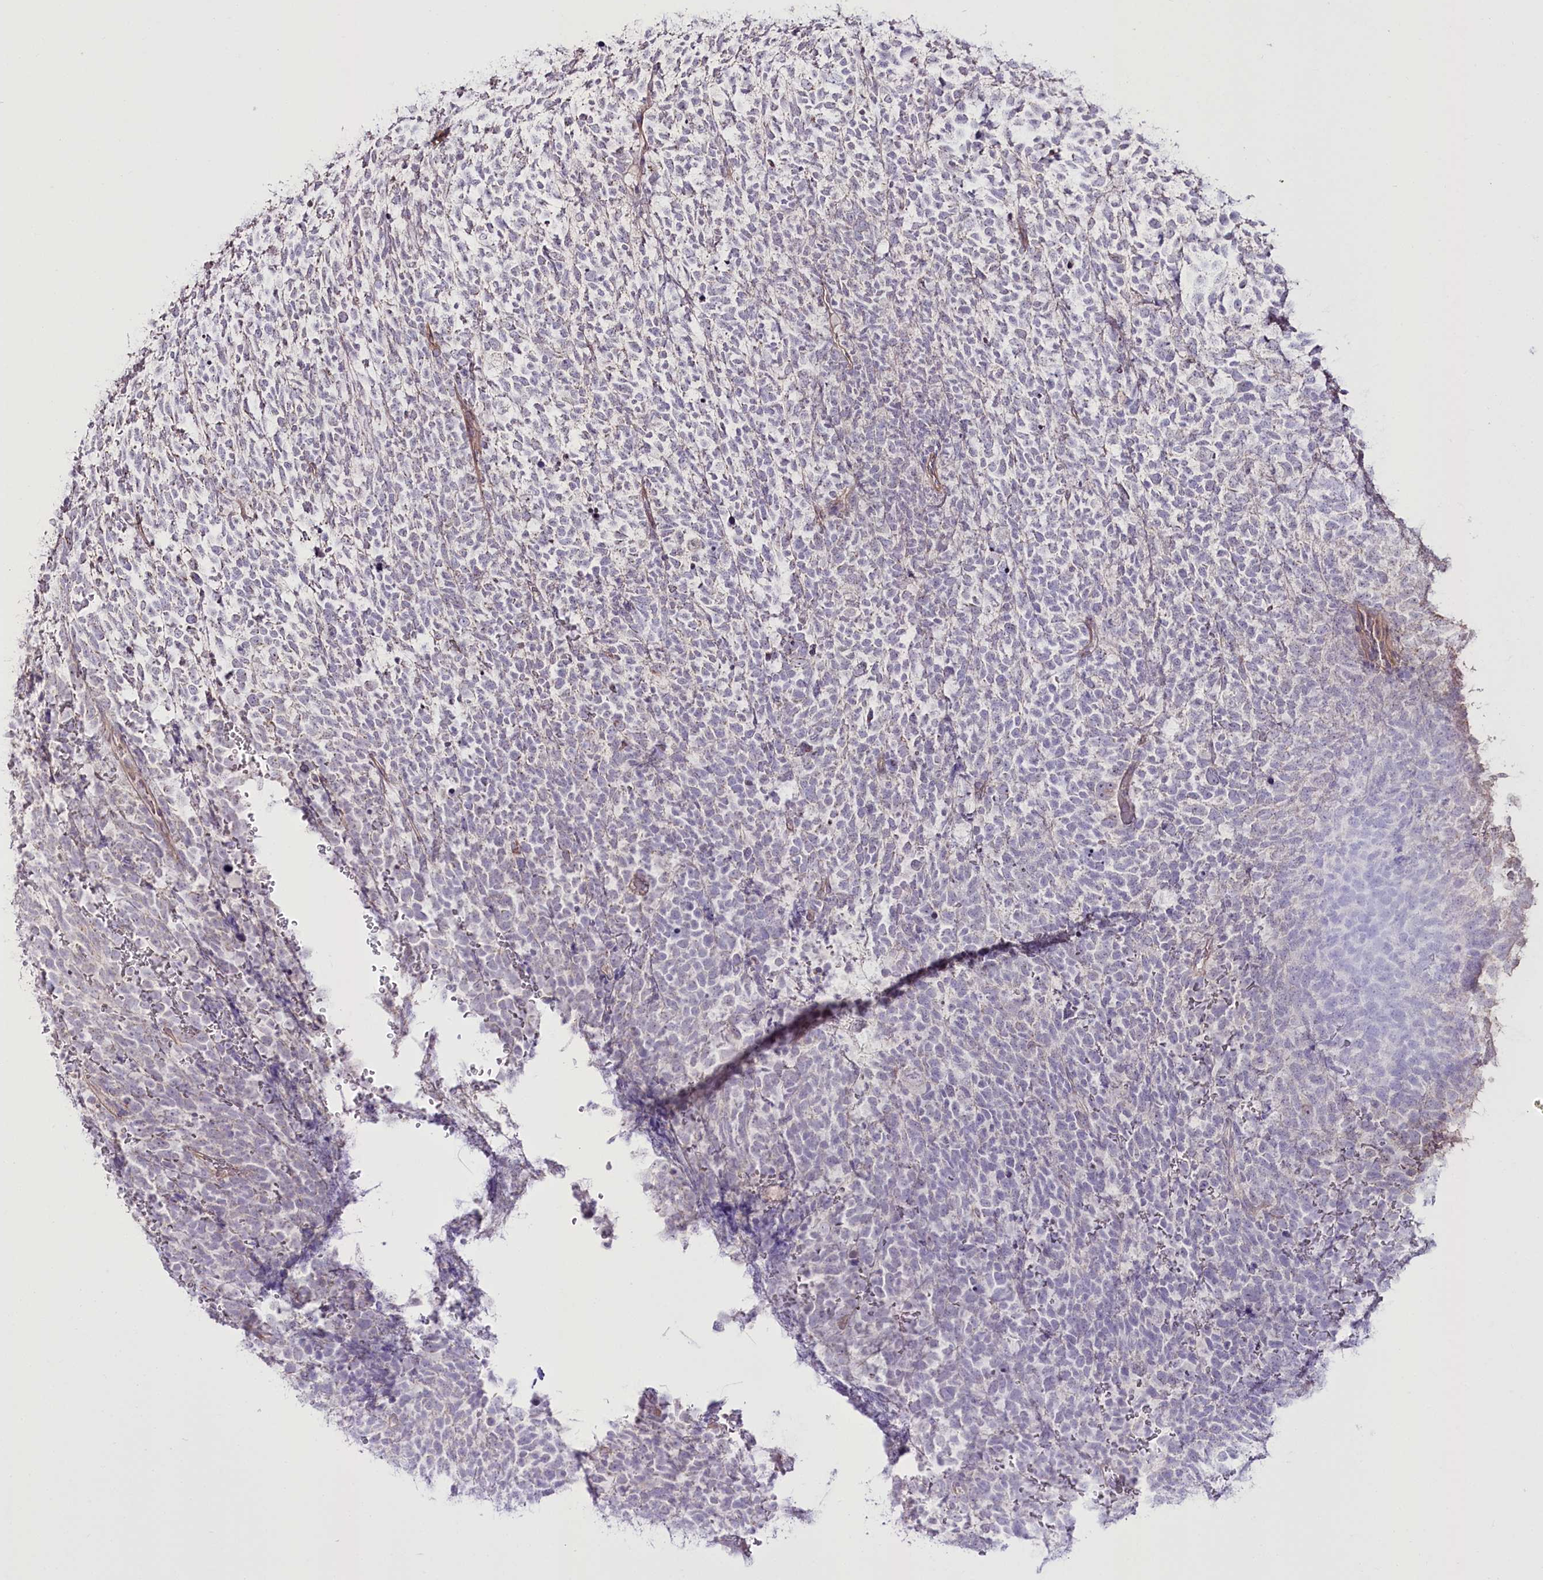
{"staining": {"intensity": "negative", "quantity": "none", "location": "none"}, "tissue": "urothelial cancer", "cell_type": "Tumor cells", "image_type": "cancer", "snomed": [{"axis": "morphology", "description": "Urothelial carcinoma, High grade"}, {"axis": "topography", "description": "Urinary bladder"}], "caption": "Immunohistochemistry micrograph of neoplastic tissue: human high-grade urothelial carcinoma stained with DAB (3,3'-diaminobenzidine) reveals no significant protein positivity in tumor cells.", "gene": "REXO2", "patient": {"sex": "female", "age": 82}}